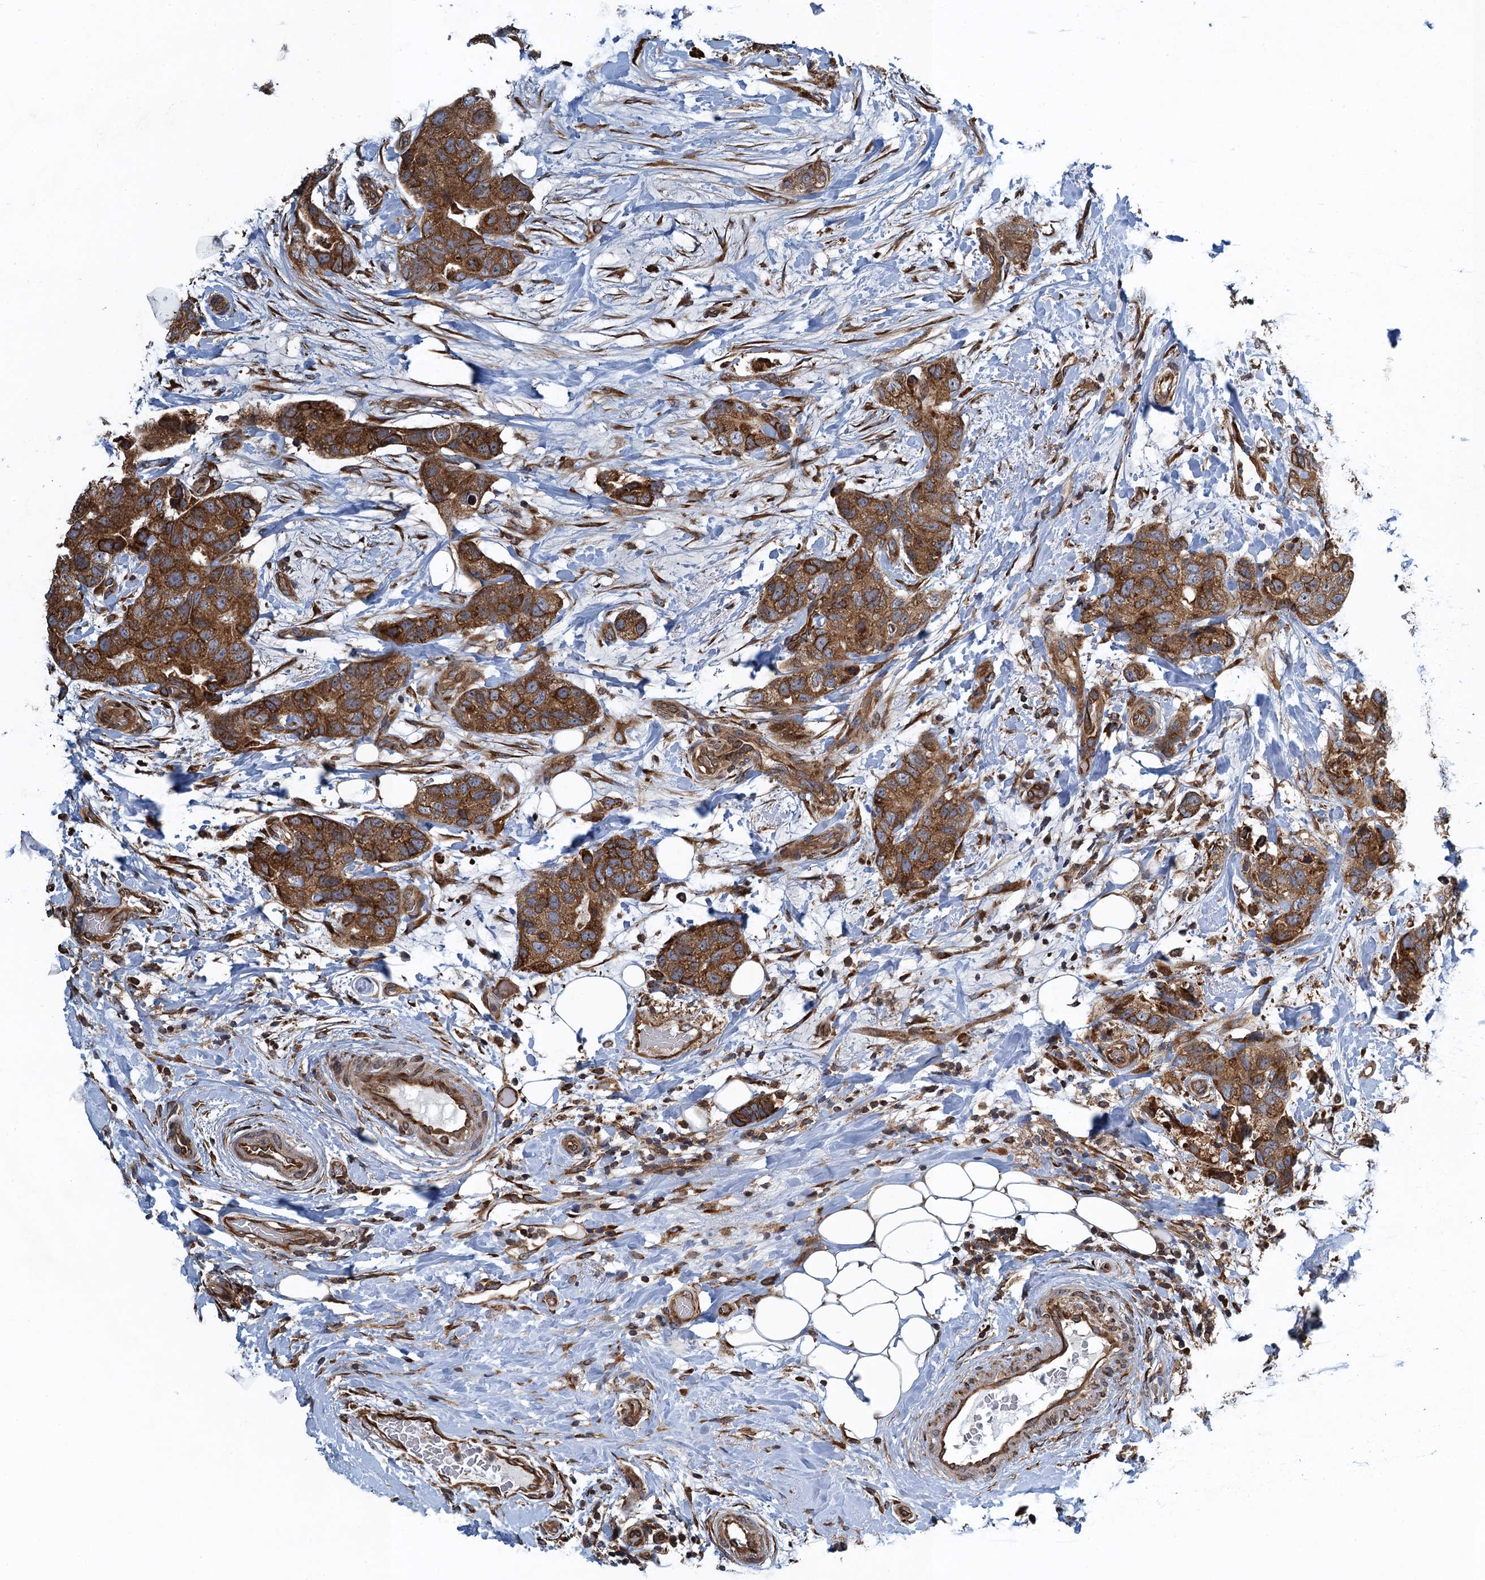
{"staining": {"intensity": "strong", "quantity": ">75%", "location": "cytoplasmic/membranous"}, "tissue": "breast cancer", "cell_type": "Tumor cells", "image_type": "cancer", "snomed": [{"axis": "morphology", "description": "Duct carcinoma"}, {"axis": "topography", "description": "Breast"}], "caption": "Immunohistochemical staining of breast cancer displays high levels of strong cytoplasmic/membranous expression in about >75% of tumor cells. The protein of interest is stained brown, and the nuclei are stained in blue (DAB IHC with brightfield microscopy, high magnification).", "gene": "MDM1", "patient": {"sex": "female", "age": 62}}